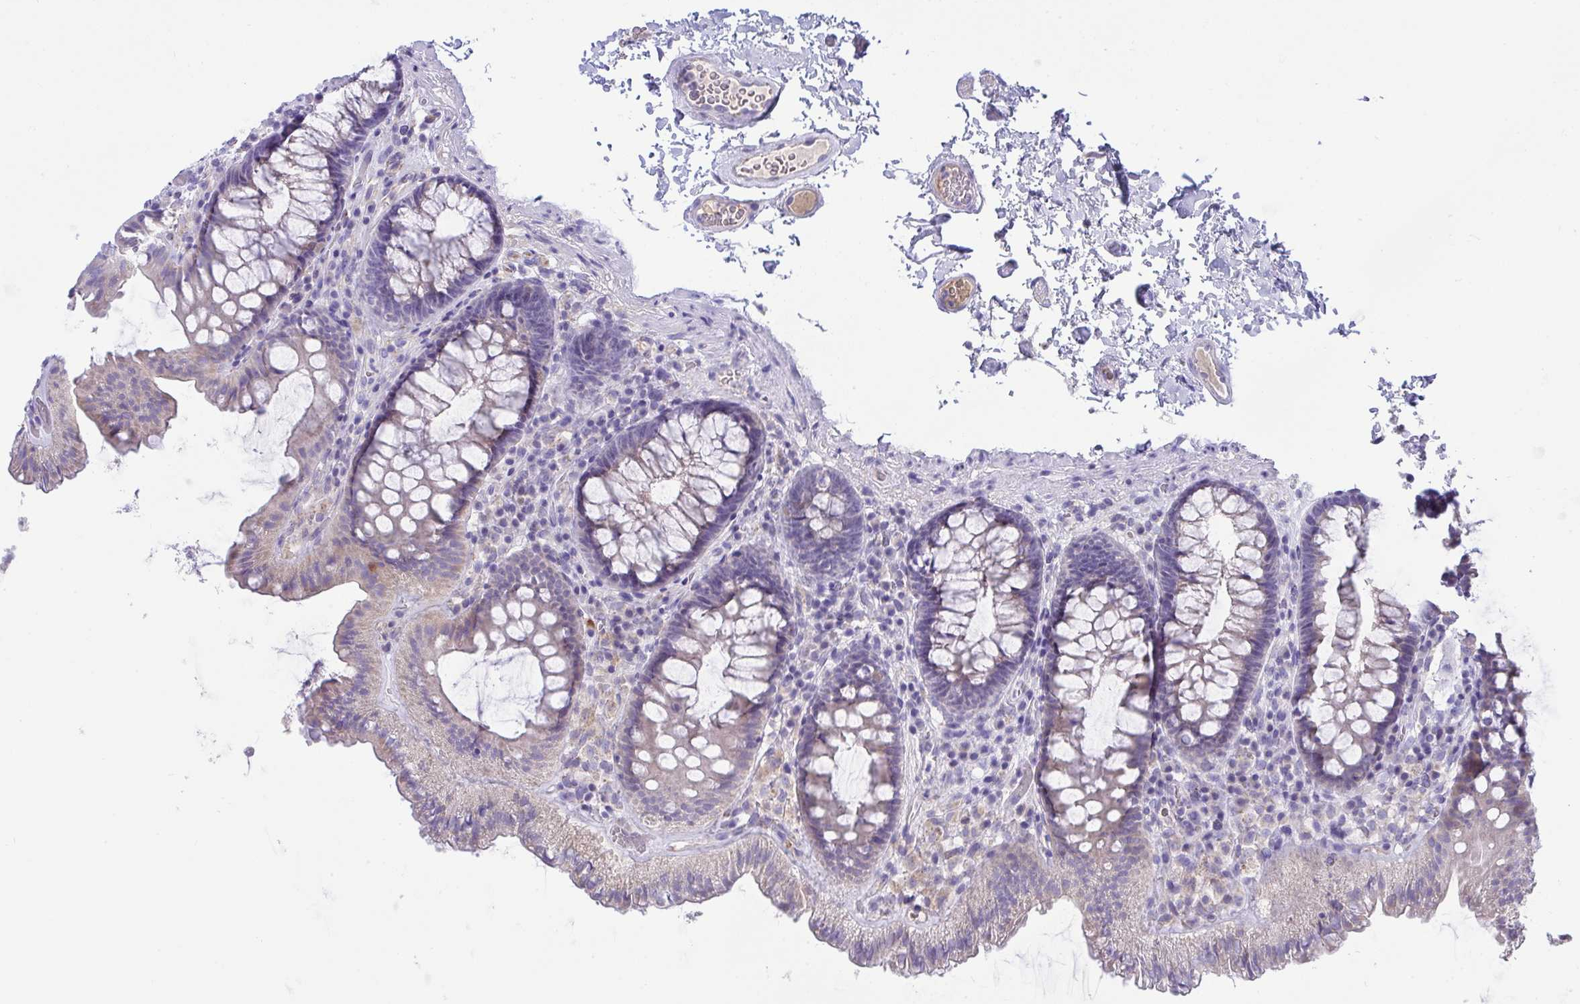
{"staining": {"intensity": "weak", "quantity": "25%-75%", "location": "cytoplasmic/membranous"}, "tissue": "colon", "cell_type": "Endothelial cells", "image_type": "normal", "snomed": [{"axis": "morphology", "description": "Normal tissue, NOS"}, {"axis": "topography", "description": "Colon"}, {"axis": "topography", "description": "Peripheral nerve tissue"}], "caption": "Endothelial cells show low levels of weak cytoplasmic/membranous positivity in approximately 25%-75% of cells in benign human colon.", "gene": "PLA2G12B", "patient": {"sex": "male", "age": 84}}